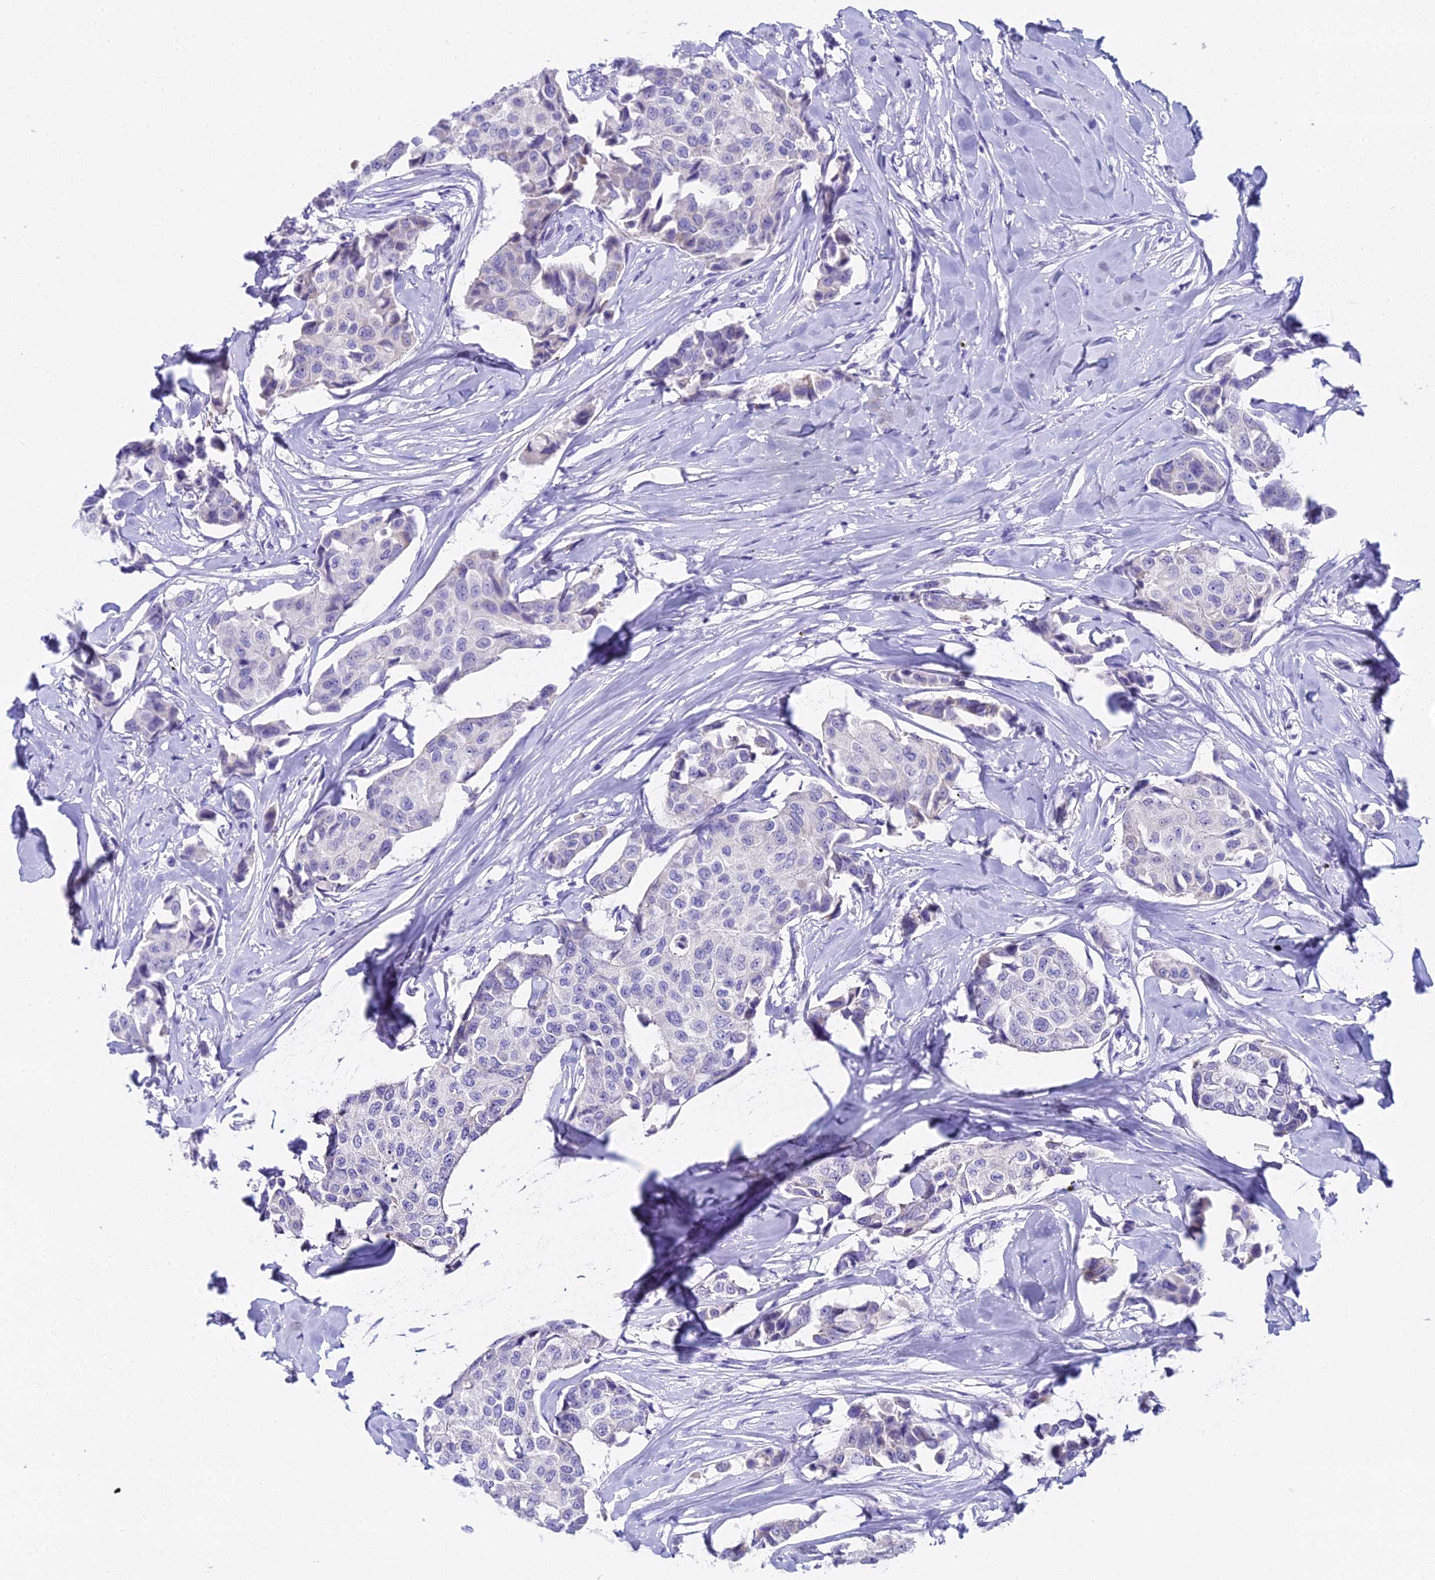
{"staining": {"intensity": "negative", "quantity": "none", "location": "none"}, "tissue": "breast cancer", "cell_type": "Tumor cells", "image_type": "cancer", "snomed": [{"axis": "morphology", "description": "Duct carcinoma"}, {"axis": "topography", "description": "Breast"}], "caption": "Immunohistochemistry (IHC) of breast cancer exhibits no staining in tumor cells.", "gene": "CGB2", "patient": {"sex": "female", "age": 80}}